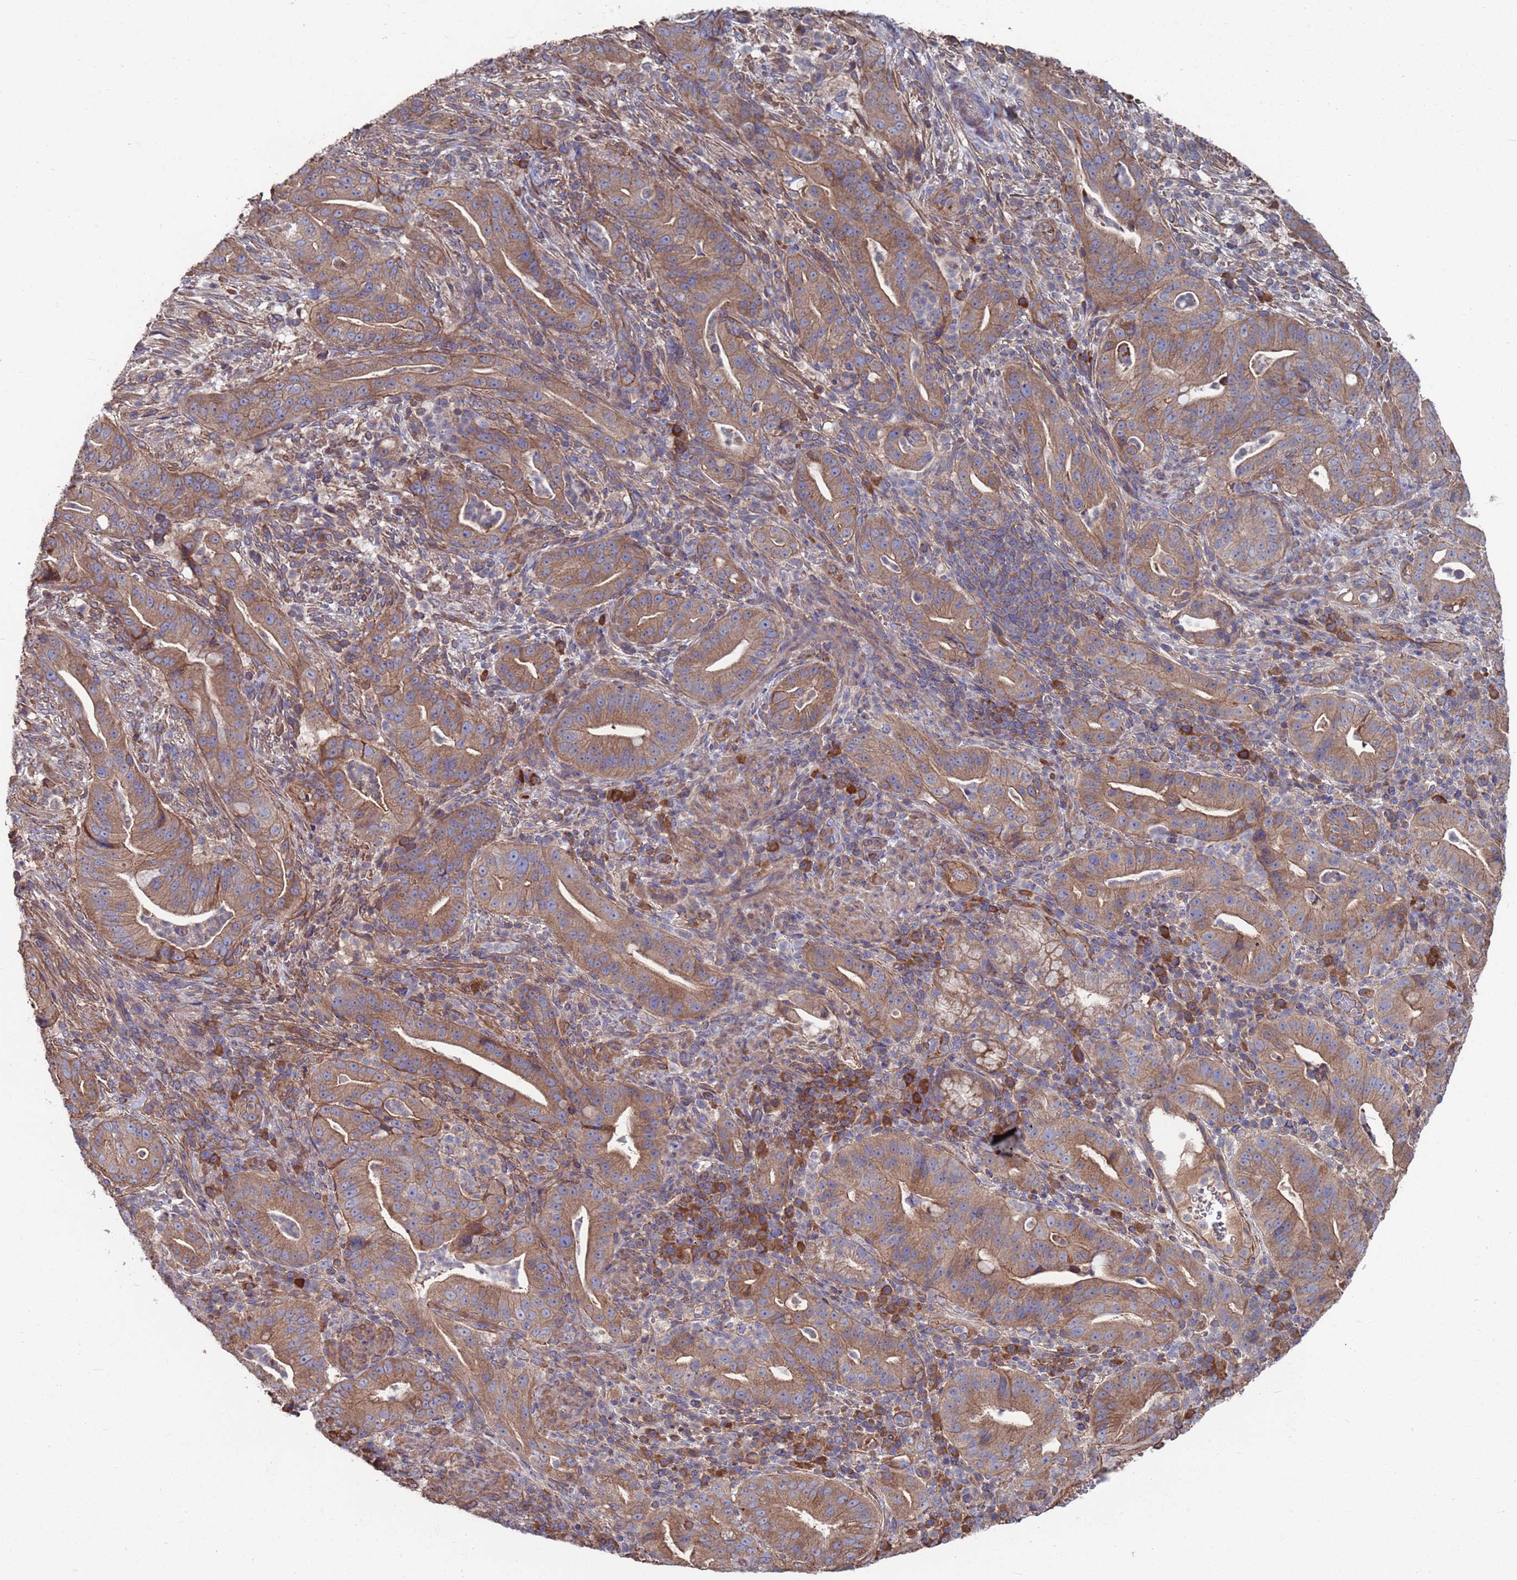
{"staining": {"intensity": "moderate", "quantity": ">75%", "location": "cytoplasmic/membranous"}, "tissue": "pancreatic cancer", "cell_type": "Tumor cells", "image_type": "cancer", "snomed": [{"axis": "morphology", "description": "Adenocarcinoma, NOS"}, {"axis": "topography", "description": "Pancreas"}], "caption": "Tumor cells display medium levels of moderate cytoplasmic/membranous positivity in approximately >75% of cells in pancreatic cancer. The protein of interest is stained brown, and the nuclei are stained in blue (DAB IHC with brightfield microscopy, high magnification).", "gene": "PYCR1", "patient": {"sex": "male", "age": 71}}